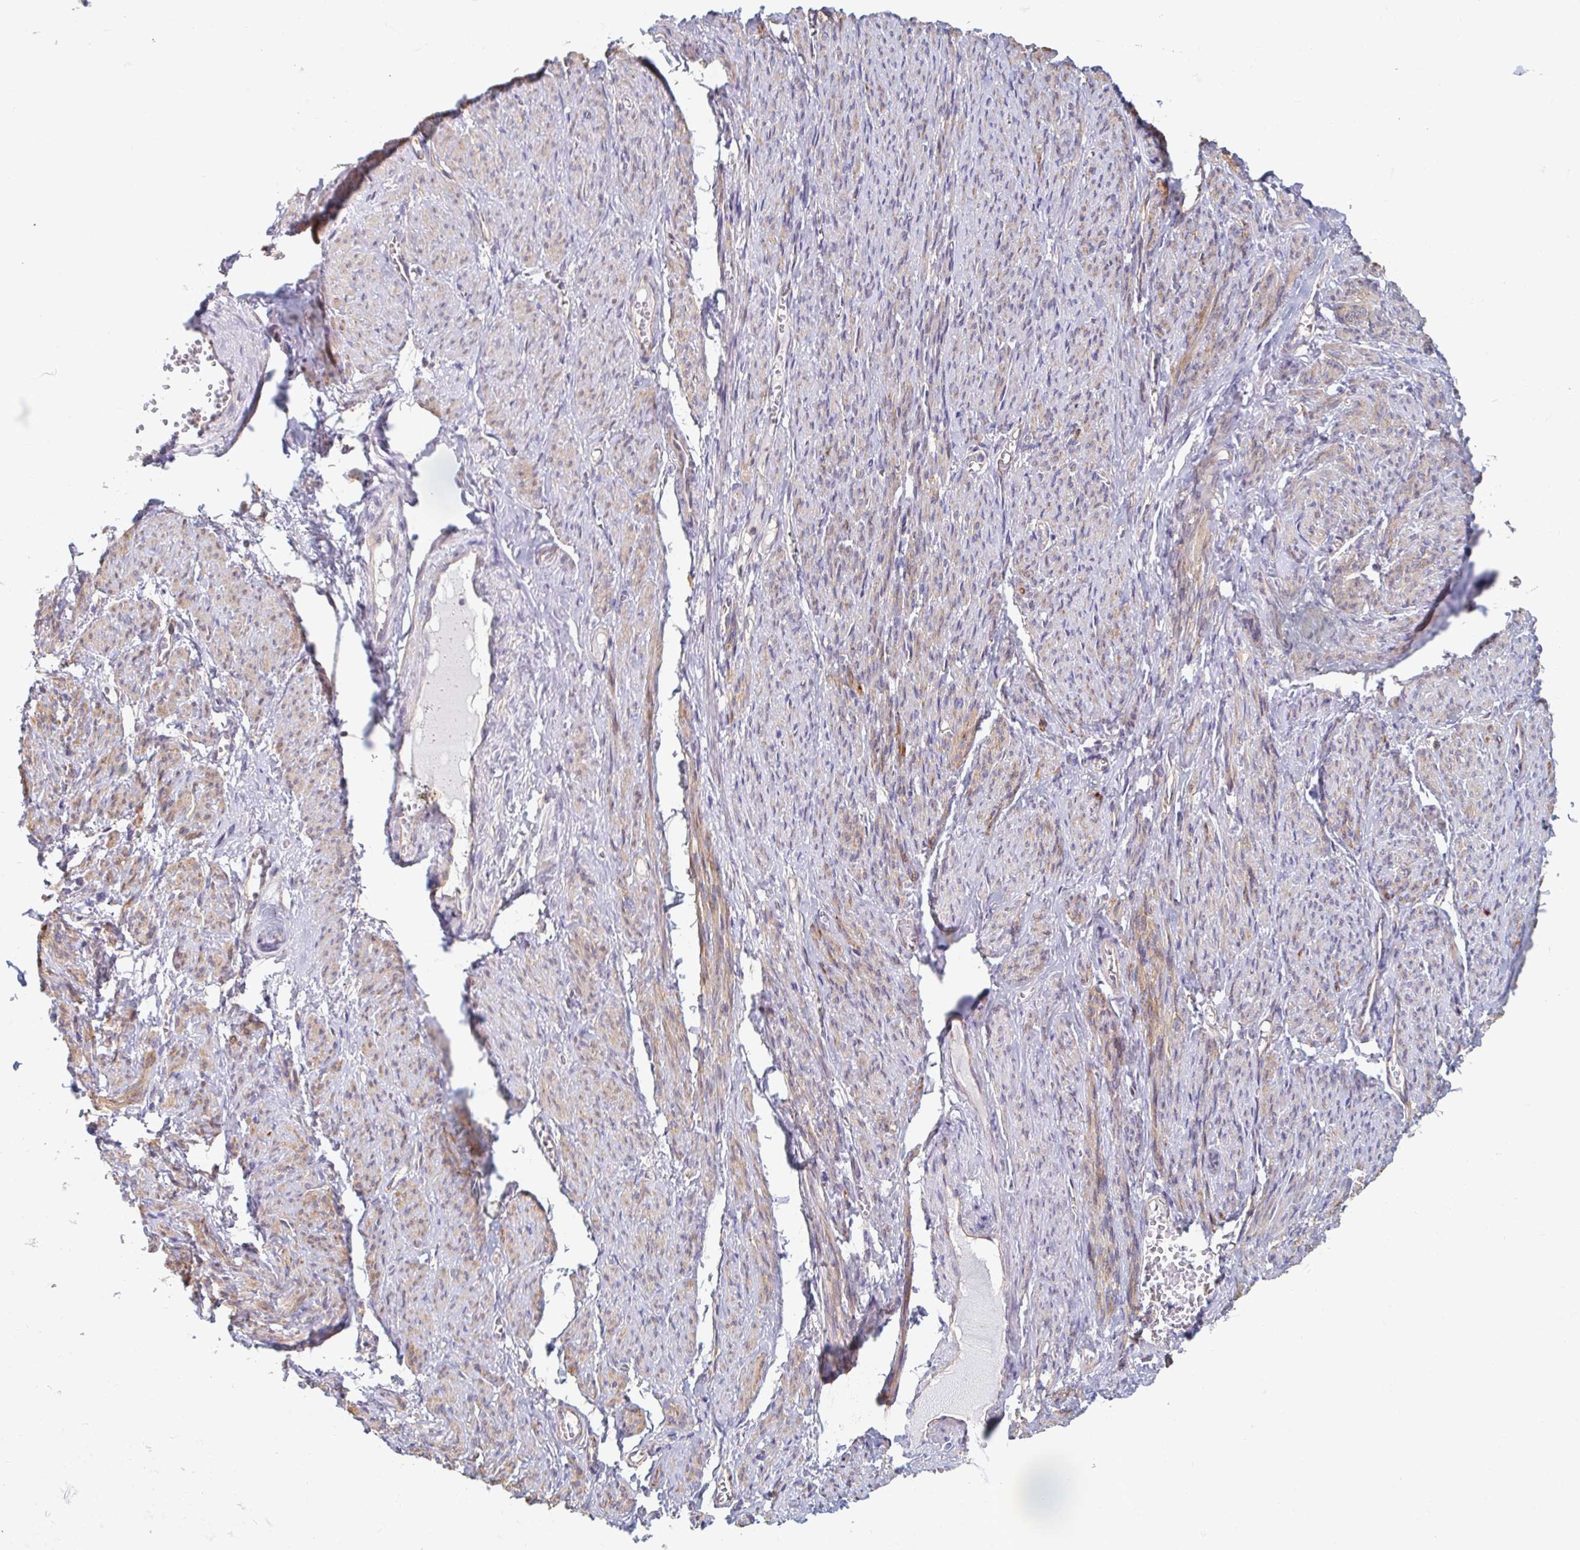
{"staining": {"intensity": "weak", "quantity": "25%-75%", "location": "cytoplasmic/membranous"}, "tissue": "smooth muscle", "cell_type": "Smooth muscle cells", "image_type": "normal", "snomed": [{"axis": "morphology", "description": "Normal tissue, NOS"}, {"axis": "topography", "description": "Smooth muscle"}], "caption": "This micrograph displays immunohistochemistry (IHC) staining of benign smooth muscle, with low weak cytoplasmic/membranous positivity in approximately 25%-75% of smooth muscle cells.", "gene": "MYLK2", "patient": {"sex": "female", "age": 65}}